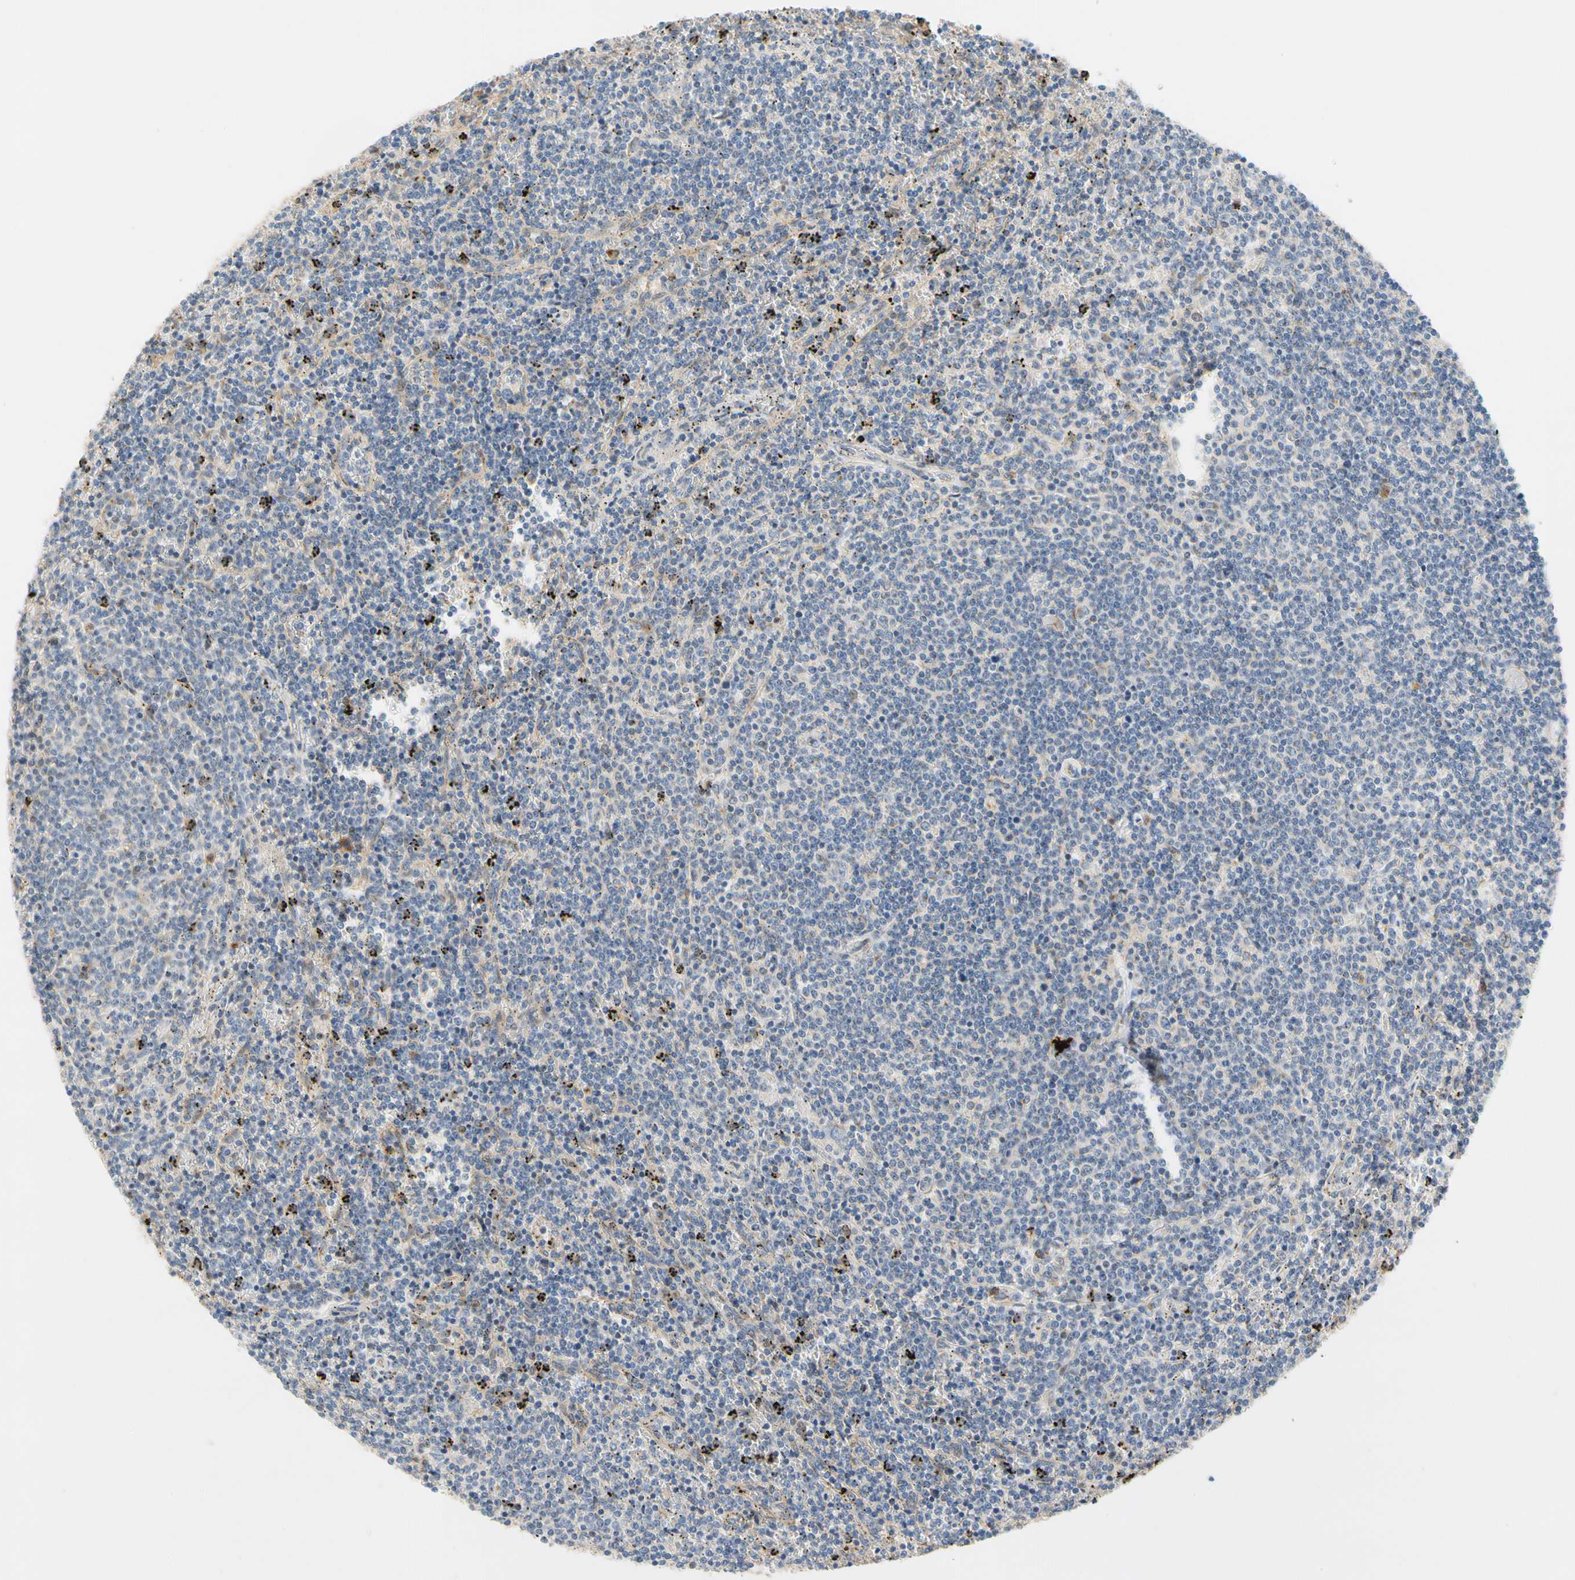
{"staining": {"intensity": "negative", "quantity": "none", "location": "none"}, "tissue": "lymphoma", "cell_type": "Tumor cells", "image_type": "cancer", "snomed": [{"axis": "morphology", "description": "Malignant lymphoma, non-Hodgkin's type, Low grade"}, {"axis": "topography", "description": "Spleen"}], "caption": "Image shows no protein staining in tumor cells of low-grade malignant lymphoma, non-Hodgkin's type tissue. The staining was performed using DAB (3,3'-diaminobenzidine) to visualize the protein expression in brown, while the nuclei were stained in blue with hematoxylin (Magnification: 20x).", "gene": "GPSM2", "patient": {"sex": "female", "age": 50}}